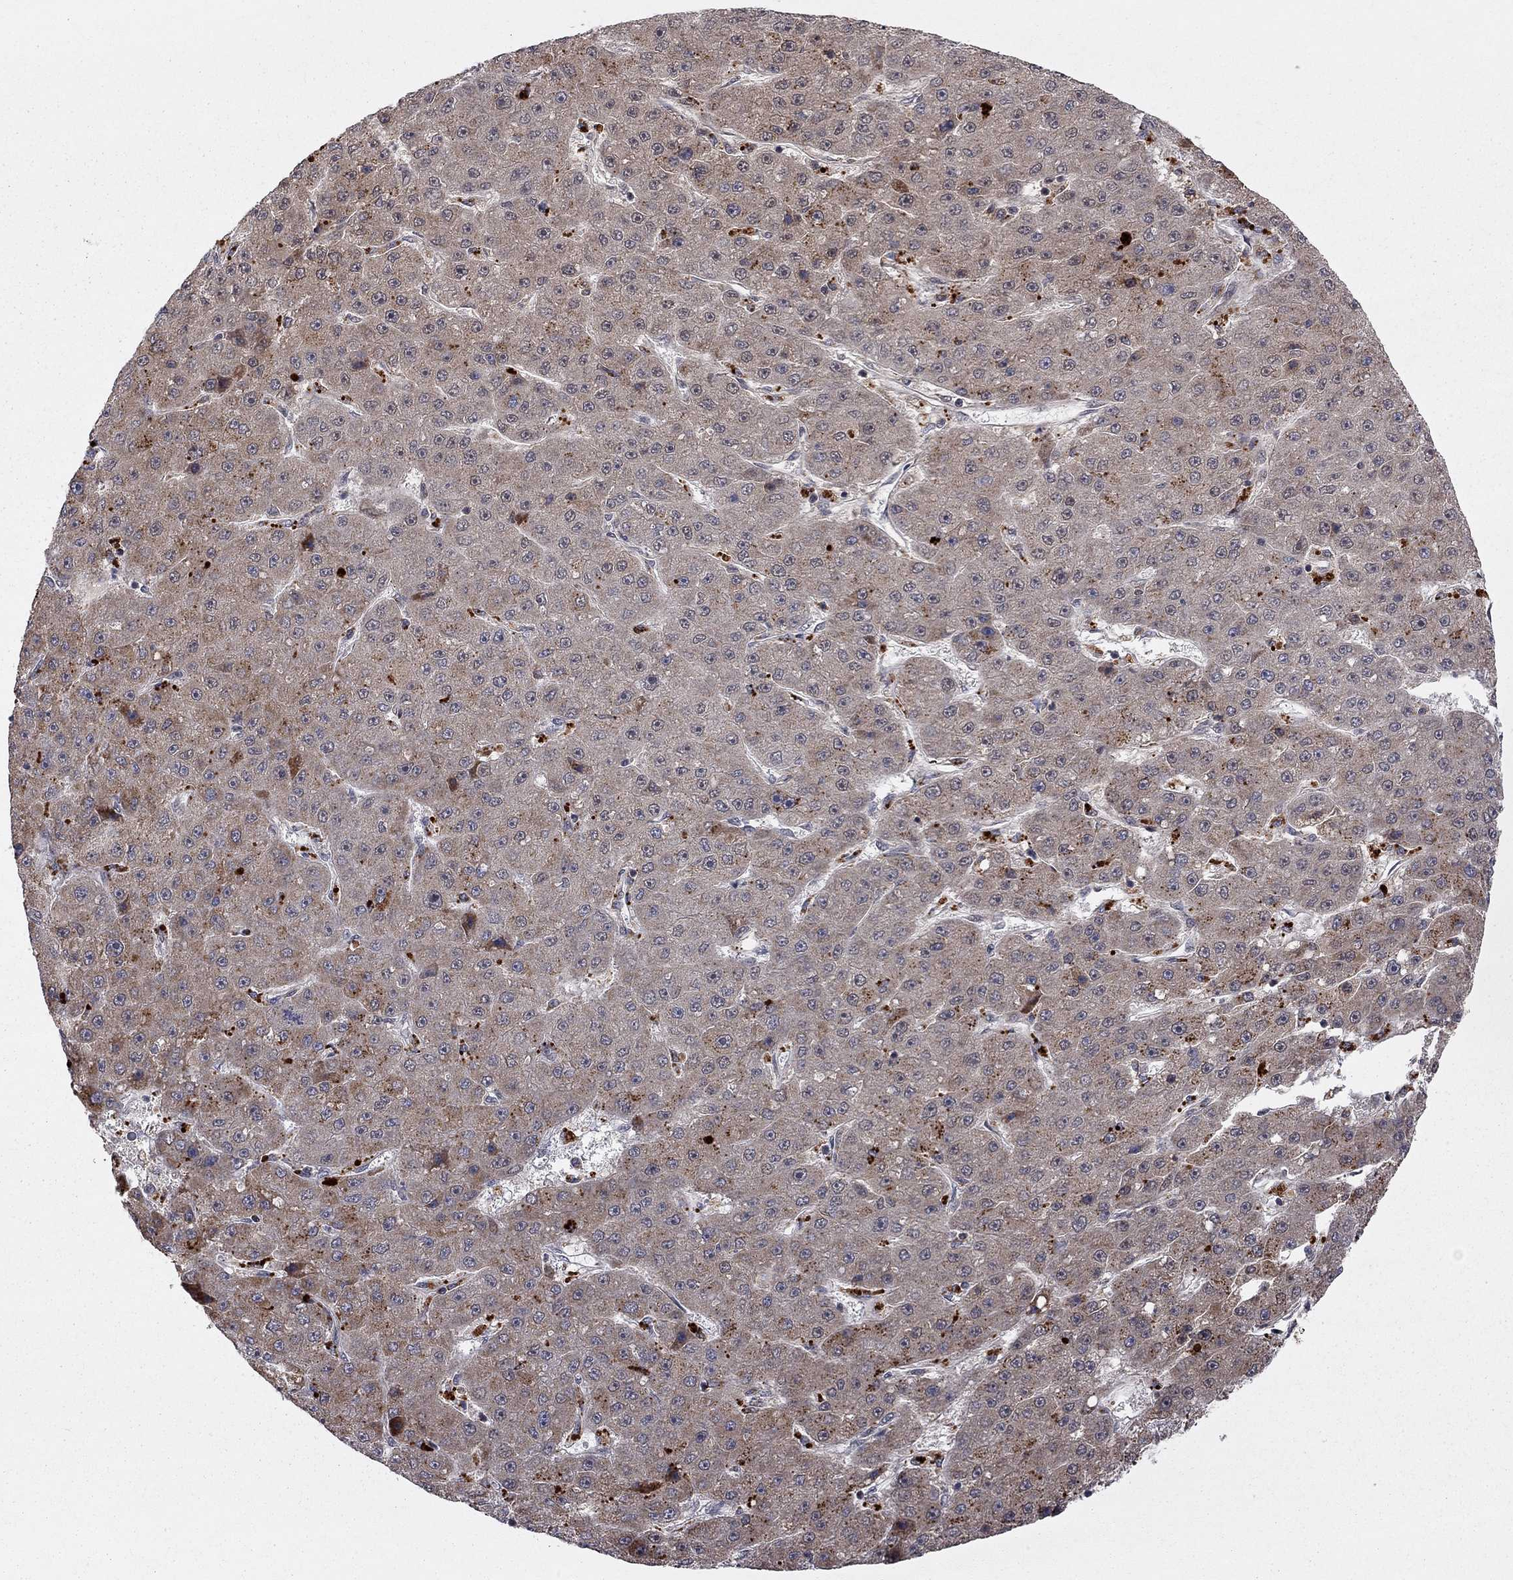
{"staining": {"intensity": "moderate", "quantity": "<25%", "location": "cytoplasmic/membranous"}, "tissue": "liver cancer", "cell_type": "Tumor cells", "image_type": "cancer", "snomed": [{"axis": "morphology", "description": "Carcinoma, Hepatocellular, NOS"}, {"axis": "topography", "description": "Liver"}], "caption": "IHC (DAB) staining of human liver cancer exhibits moderate cytoplasmic/membranous protein positivity in approximately <25% of tumor cells.", "gene": "IDS", "patient": {"sex": "male", "age": 67}}